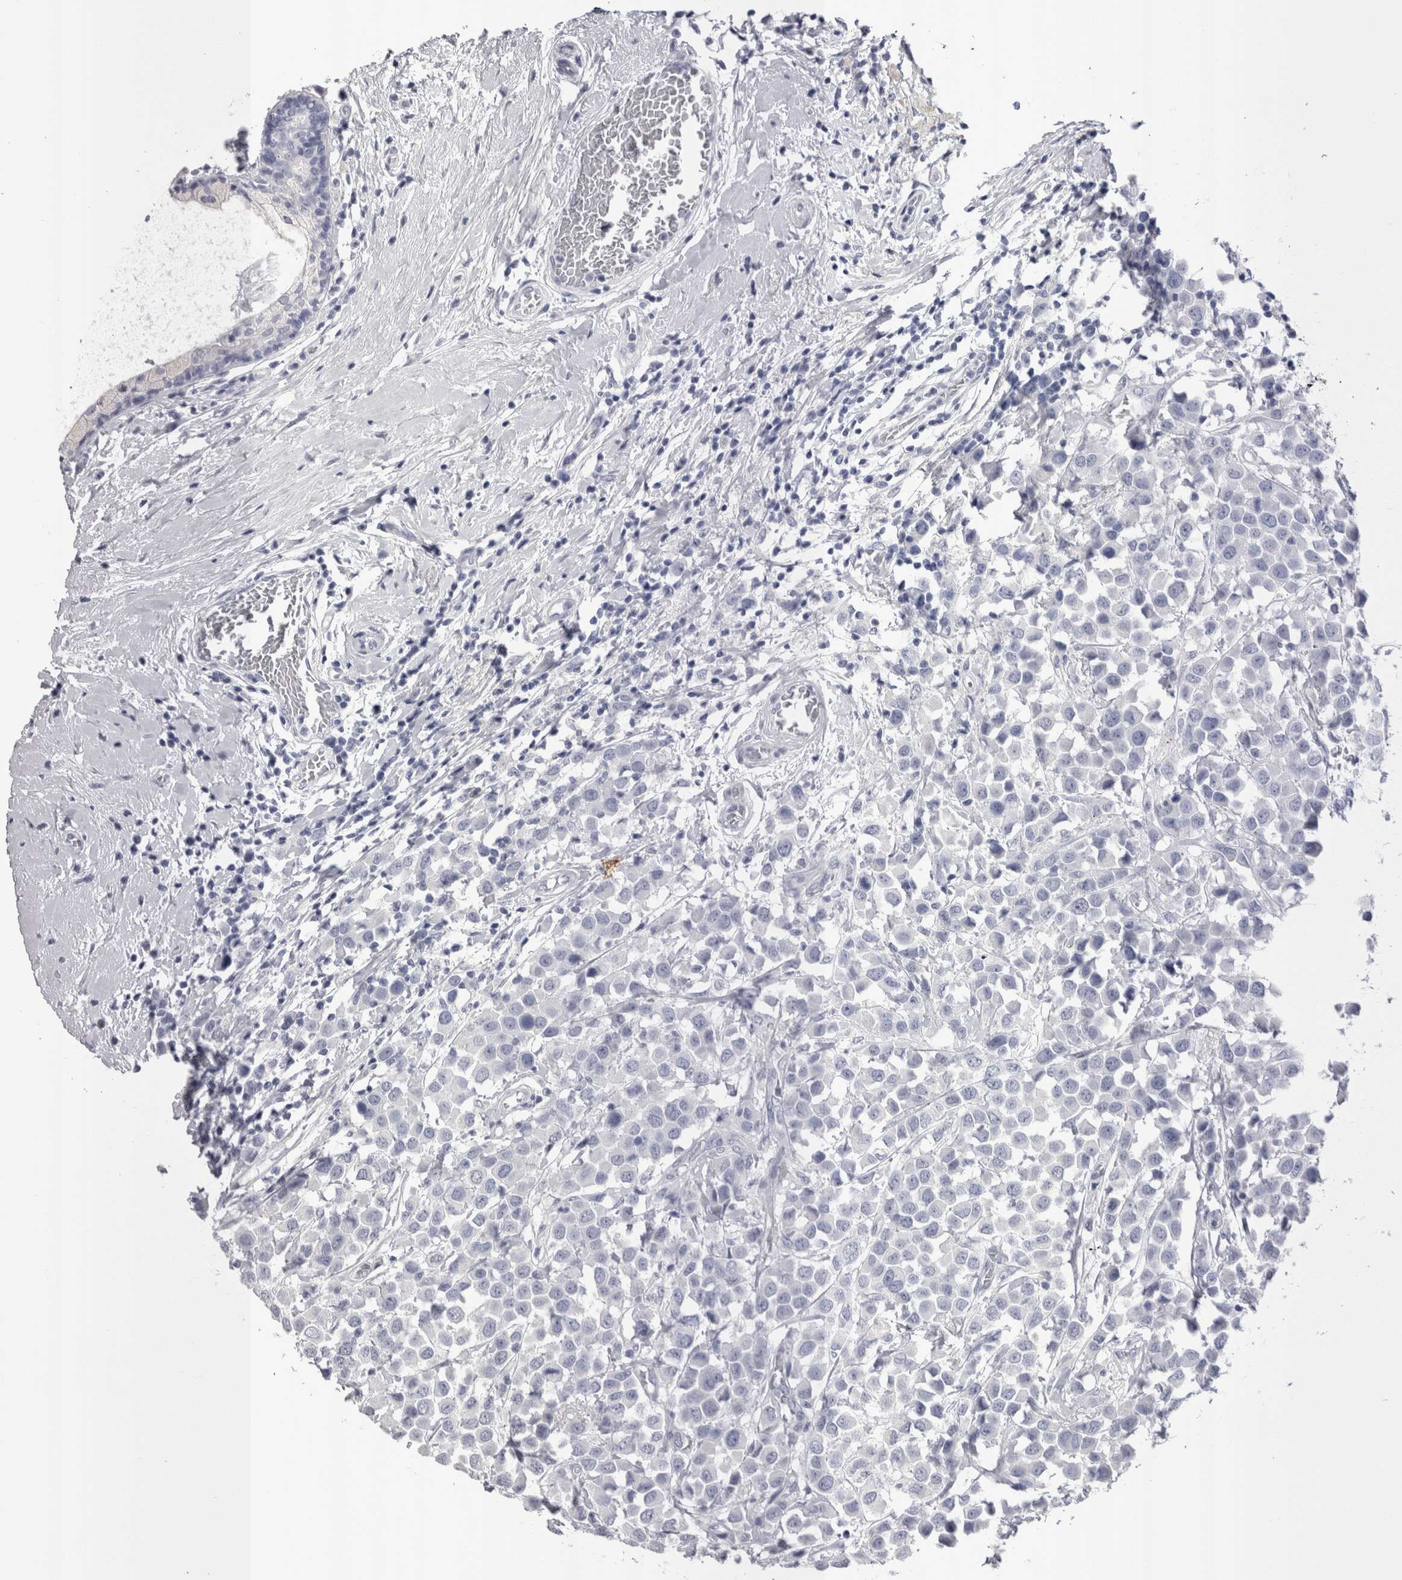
{"staining": {"intensity": "negative", "quantity": "none", "location": "none"}, "tissue": "breast cancer", "cell_type": "Tumor cells", "image_type": "cancer", "snomed": [{"axis": "morphology", "description": "Duct carcinoma"}, {"axis": "topography", "description": "Breast"}], "caption": "Immunohistochemistry image of breast cancer (intraductal carcinoma) stained for a protein (brown), which reveals no positivity in tumor cells. (IHC, brightfield microscopy, high magnification).", "gene": "PWP2", "patient": {"sex": "female", "age": 61}}